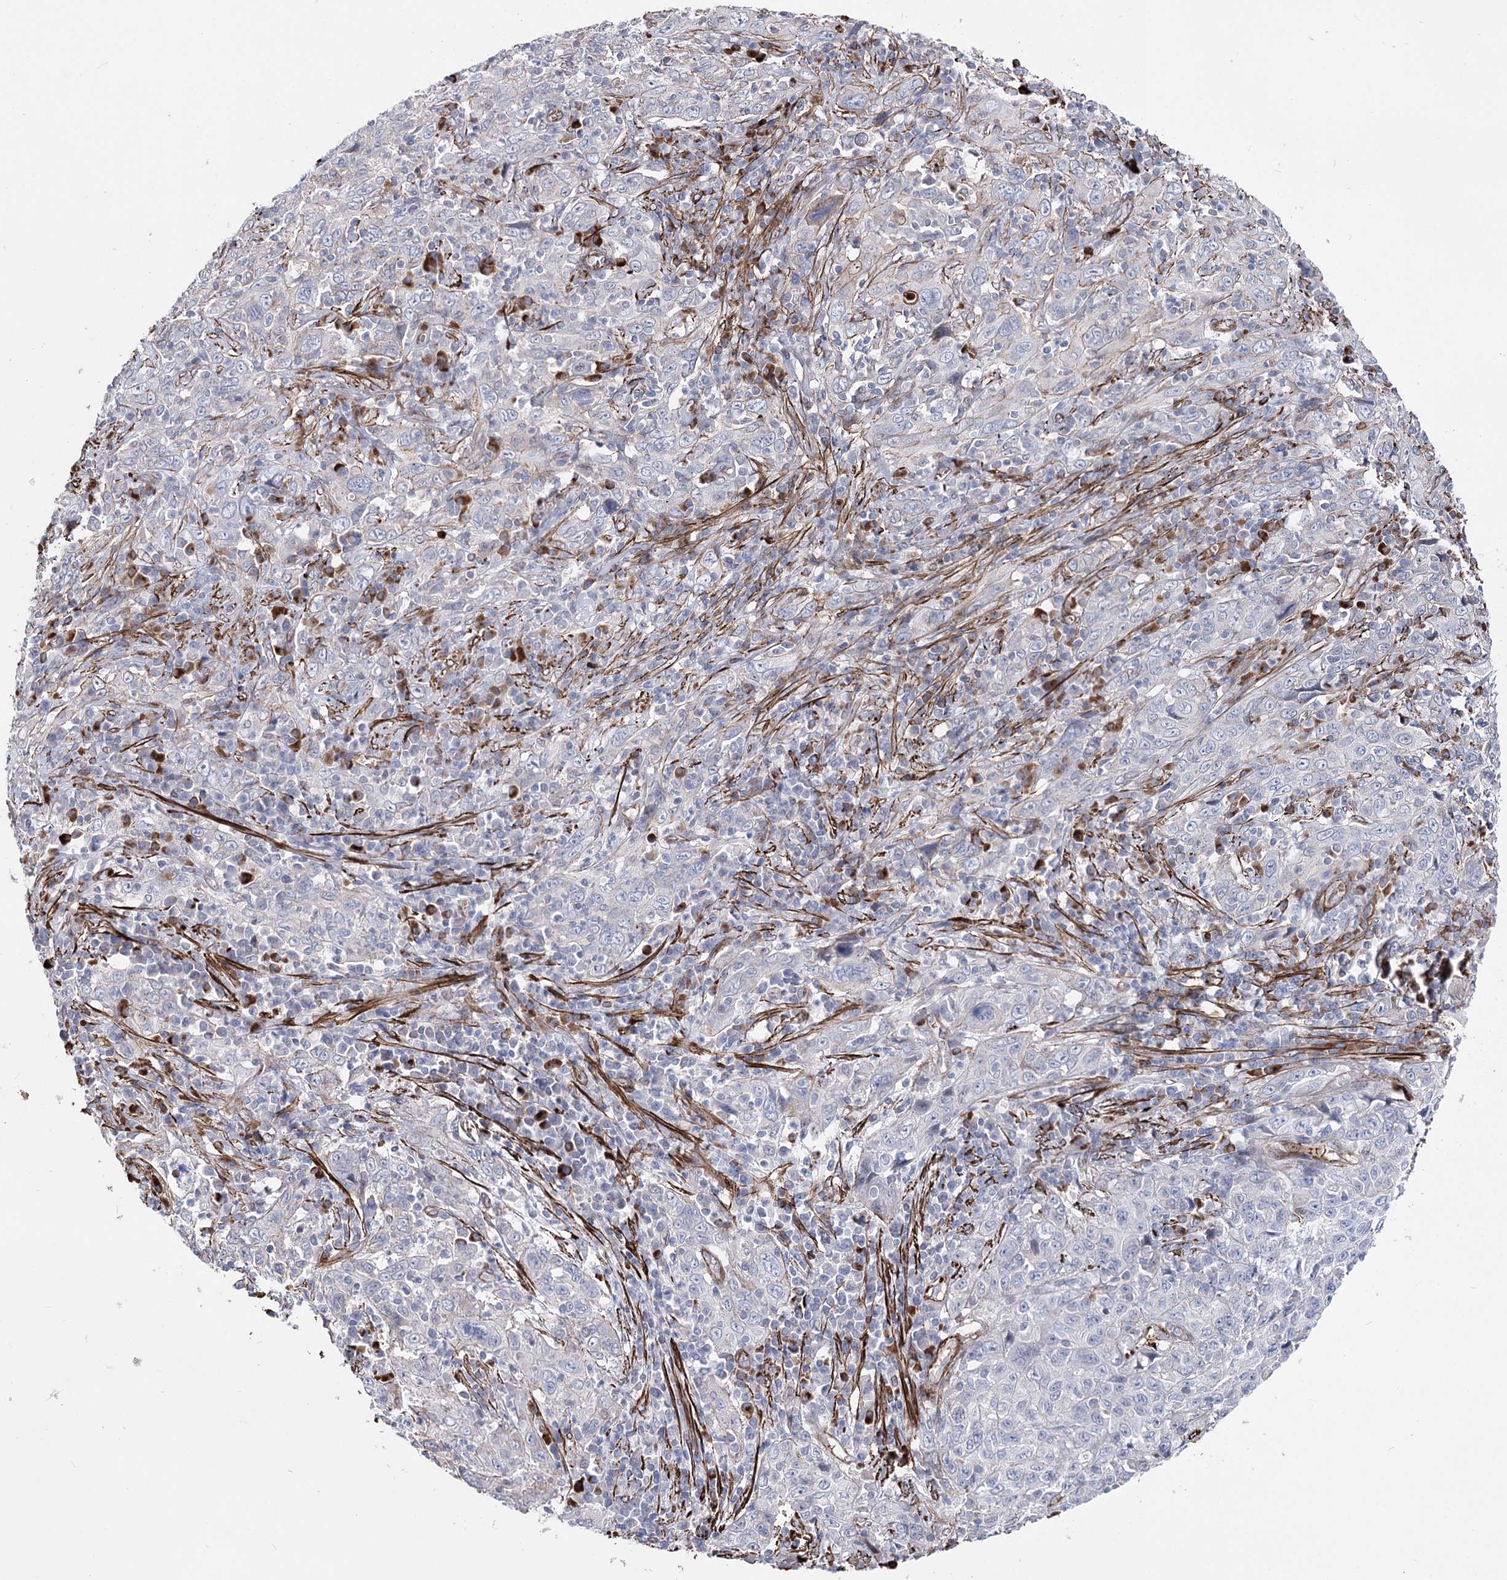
{"staining": {"intensity": "weak", "quantity": "<25%", "location": "cytoplasmic/membranous"}, "tissue": "cervical cancer", "cell_type": "Tumor cells", "image_type": "cancer", "snomed": [{"axis": "morphology", "description": "Squamous cell carcinoma, NOS"}, {"axis": "topography", "description": "Cervix"}], "caption": "Protein analysis of cervical cancer (squamous cell carcinoma) displays no significant positivity in tumor cells. The staining is performed using DAB (3,3'-diaminobenzidine) brown chromogen with nuclei counter-stained in using hematoxylin.", "gene": "ARHGAP20", "patient": {"sex": "female", "age": 46}}